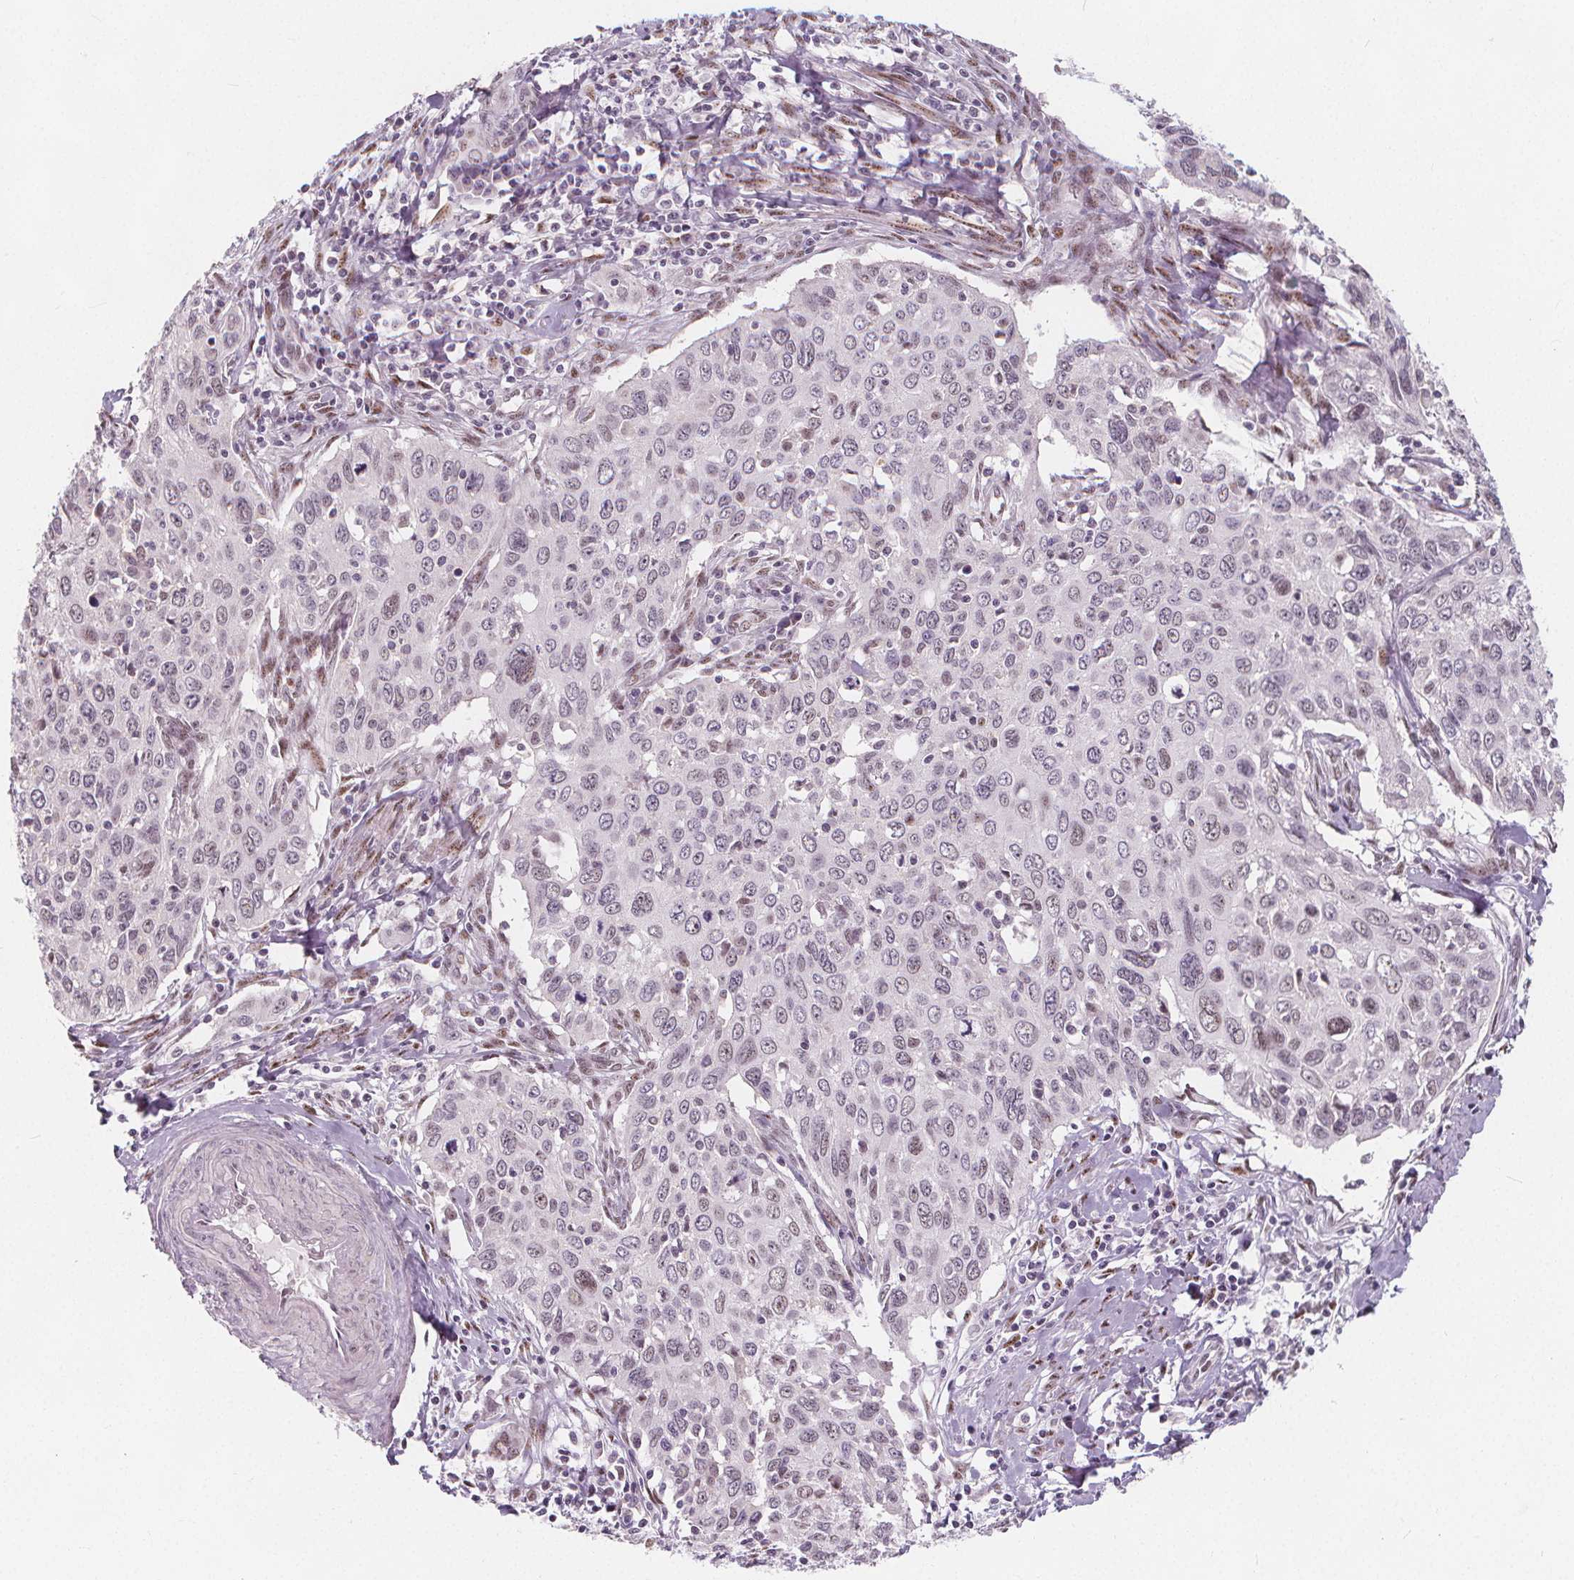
{"staining": {"intensity": "weak", "quantity": "<25%", "location": "nuclear"}, "tissue": "cervical cancer", "cell_type": "Tumor cells", "image_type": "cancer", "snomed": [{"axis": "morphology", "description": "Squamous cell carcinoma, NOS"}, {"axis": "topography", "description": "Cervix"}], "caption": "Immunohistochemical staining of human squamous cell carcinoma (cervical) exhibits no significant positivity in tumor cells.", "gene": "DRC3", "patient": {"sex": "female", "age": 38}}